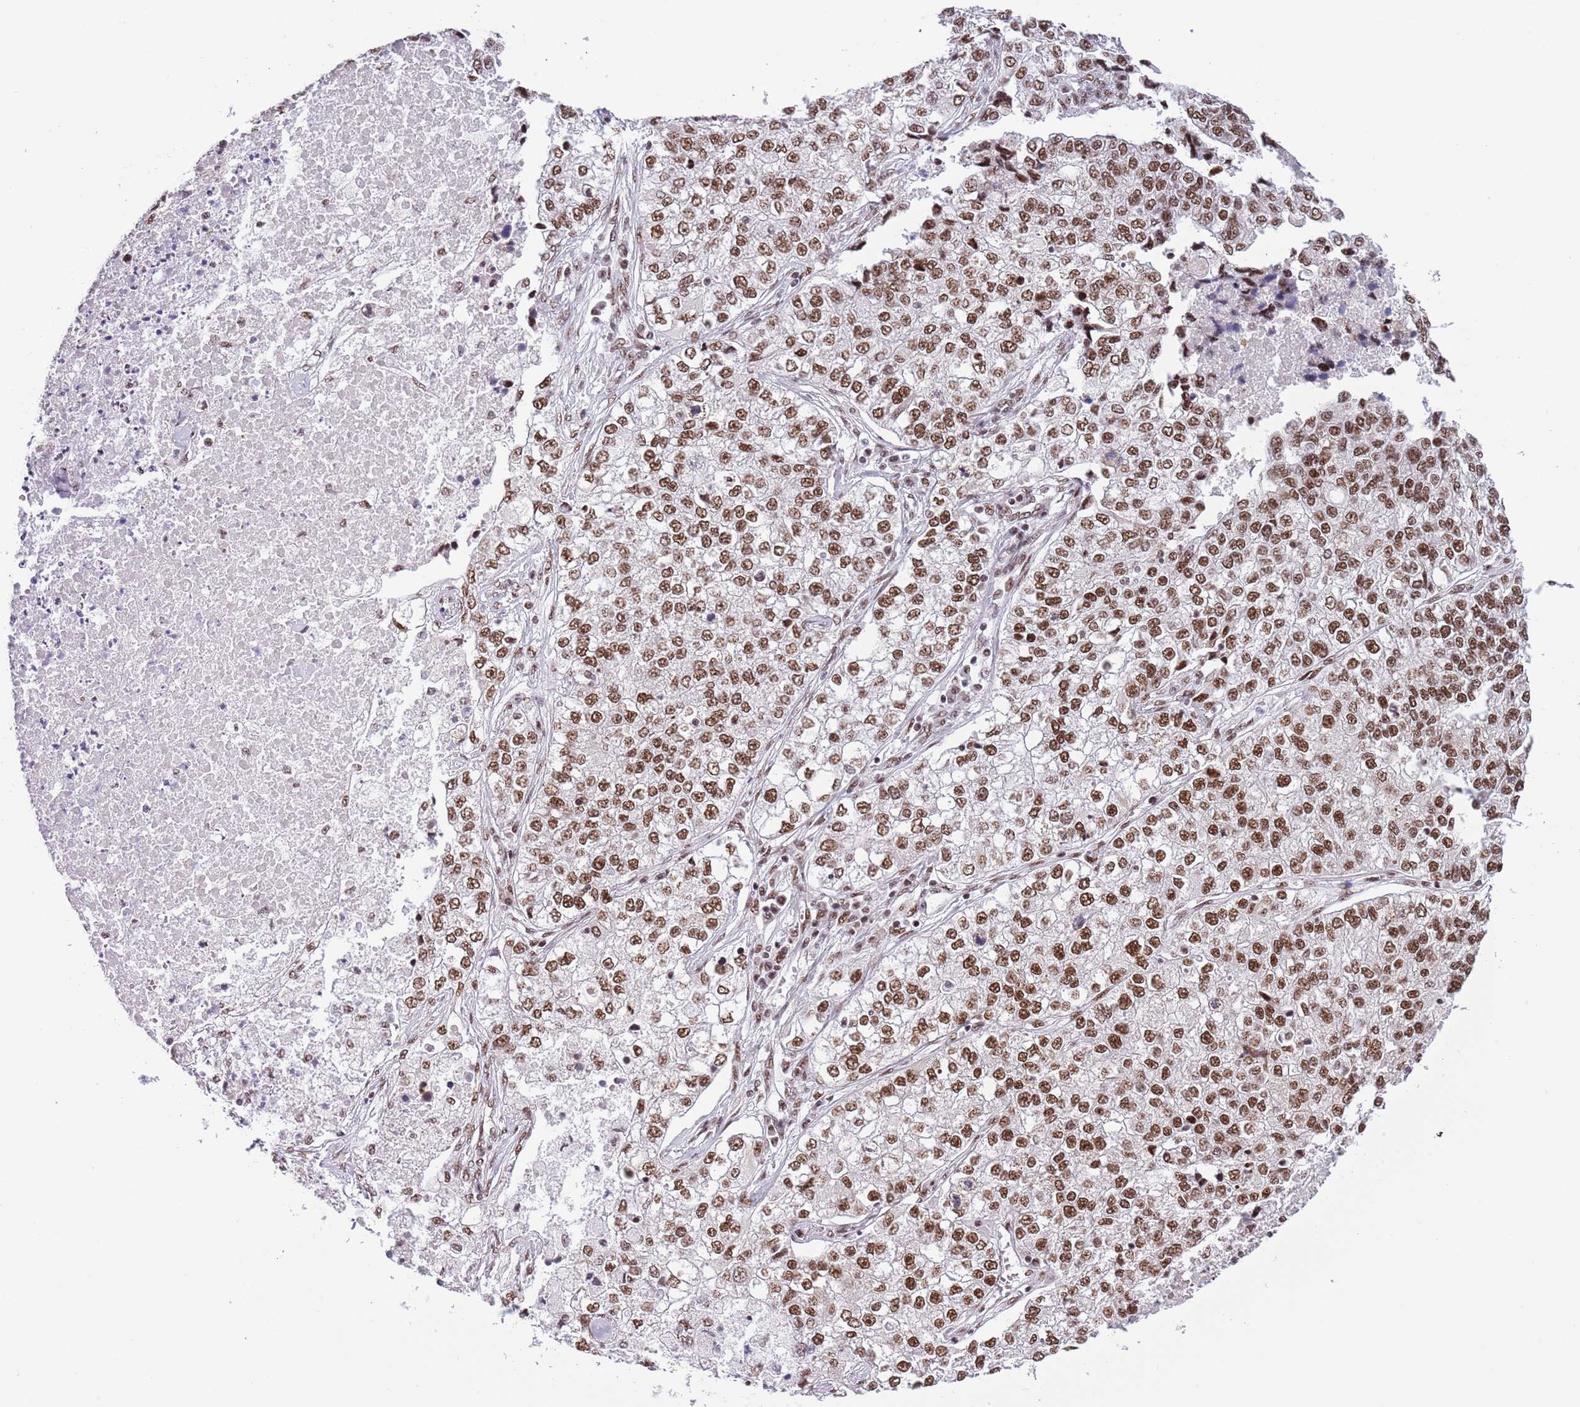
{"staining": {"intensity": "moderate", "quantity": ">75%", "location": "nuclear"}, "tissue": "lung cancer", "cell_type": "Tumor cells", "image_type": "cancer", "snomed": [{"axis": "morphology", "description": "Adenocarcinoma, NOS"}, {"axis": "topography", "description": "Lung"}], "caption": "Immunohistochemistry (IHC) (DAB) staining of human lung adenocarcinoma exhibits moderate nuclear protein staining in approximately >75% of tumor cells. (DAB IHC with brightfield microscopy, high magnification).", "gene": "SF3A2", "patient": {"sex": "male", "age": 49}}